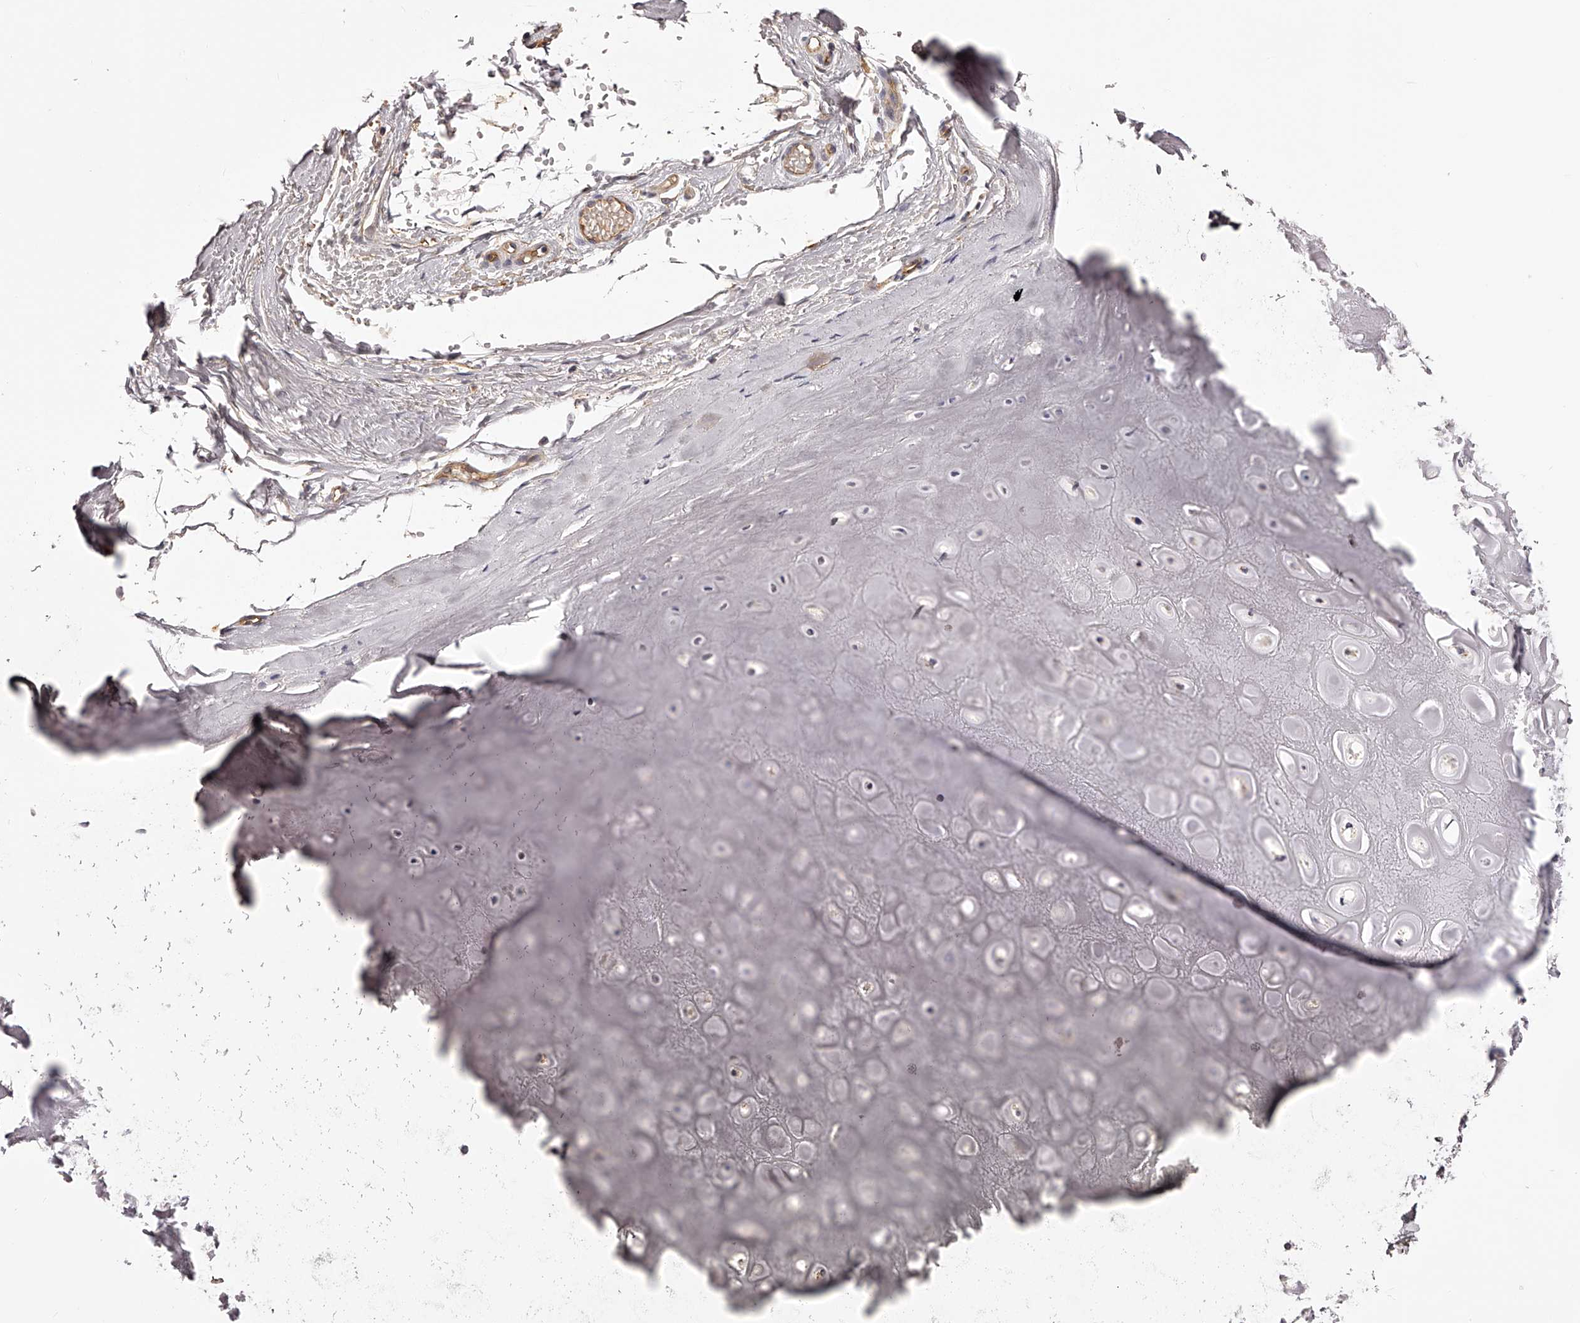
{"staining": {"intensity": "negative", "quantity": "none", "location": "none"}, "tissue": "adipose tissue", "cell_type": "Adipocytes", "image_type": "normal", "snomed": [{"axis": "morphology", "description": "Normal tissue, NOS"}, {"axis": "morphology", "description": "Basal cell carcinoma"}, {"axis": "topography", "description": "Skin"}], "caption": "This is a photomicrograph of IHC staining of benign adipose tissue, which shows no expression in adipocytes.", "gene": "LTV1", "patient": {"sex": "female", "age": 89}}